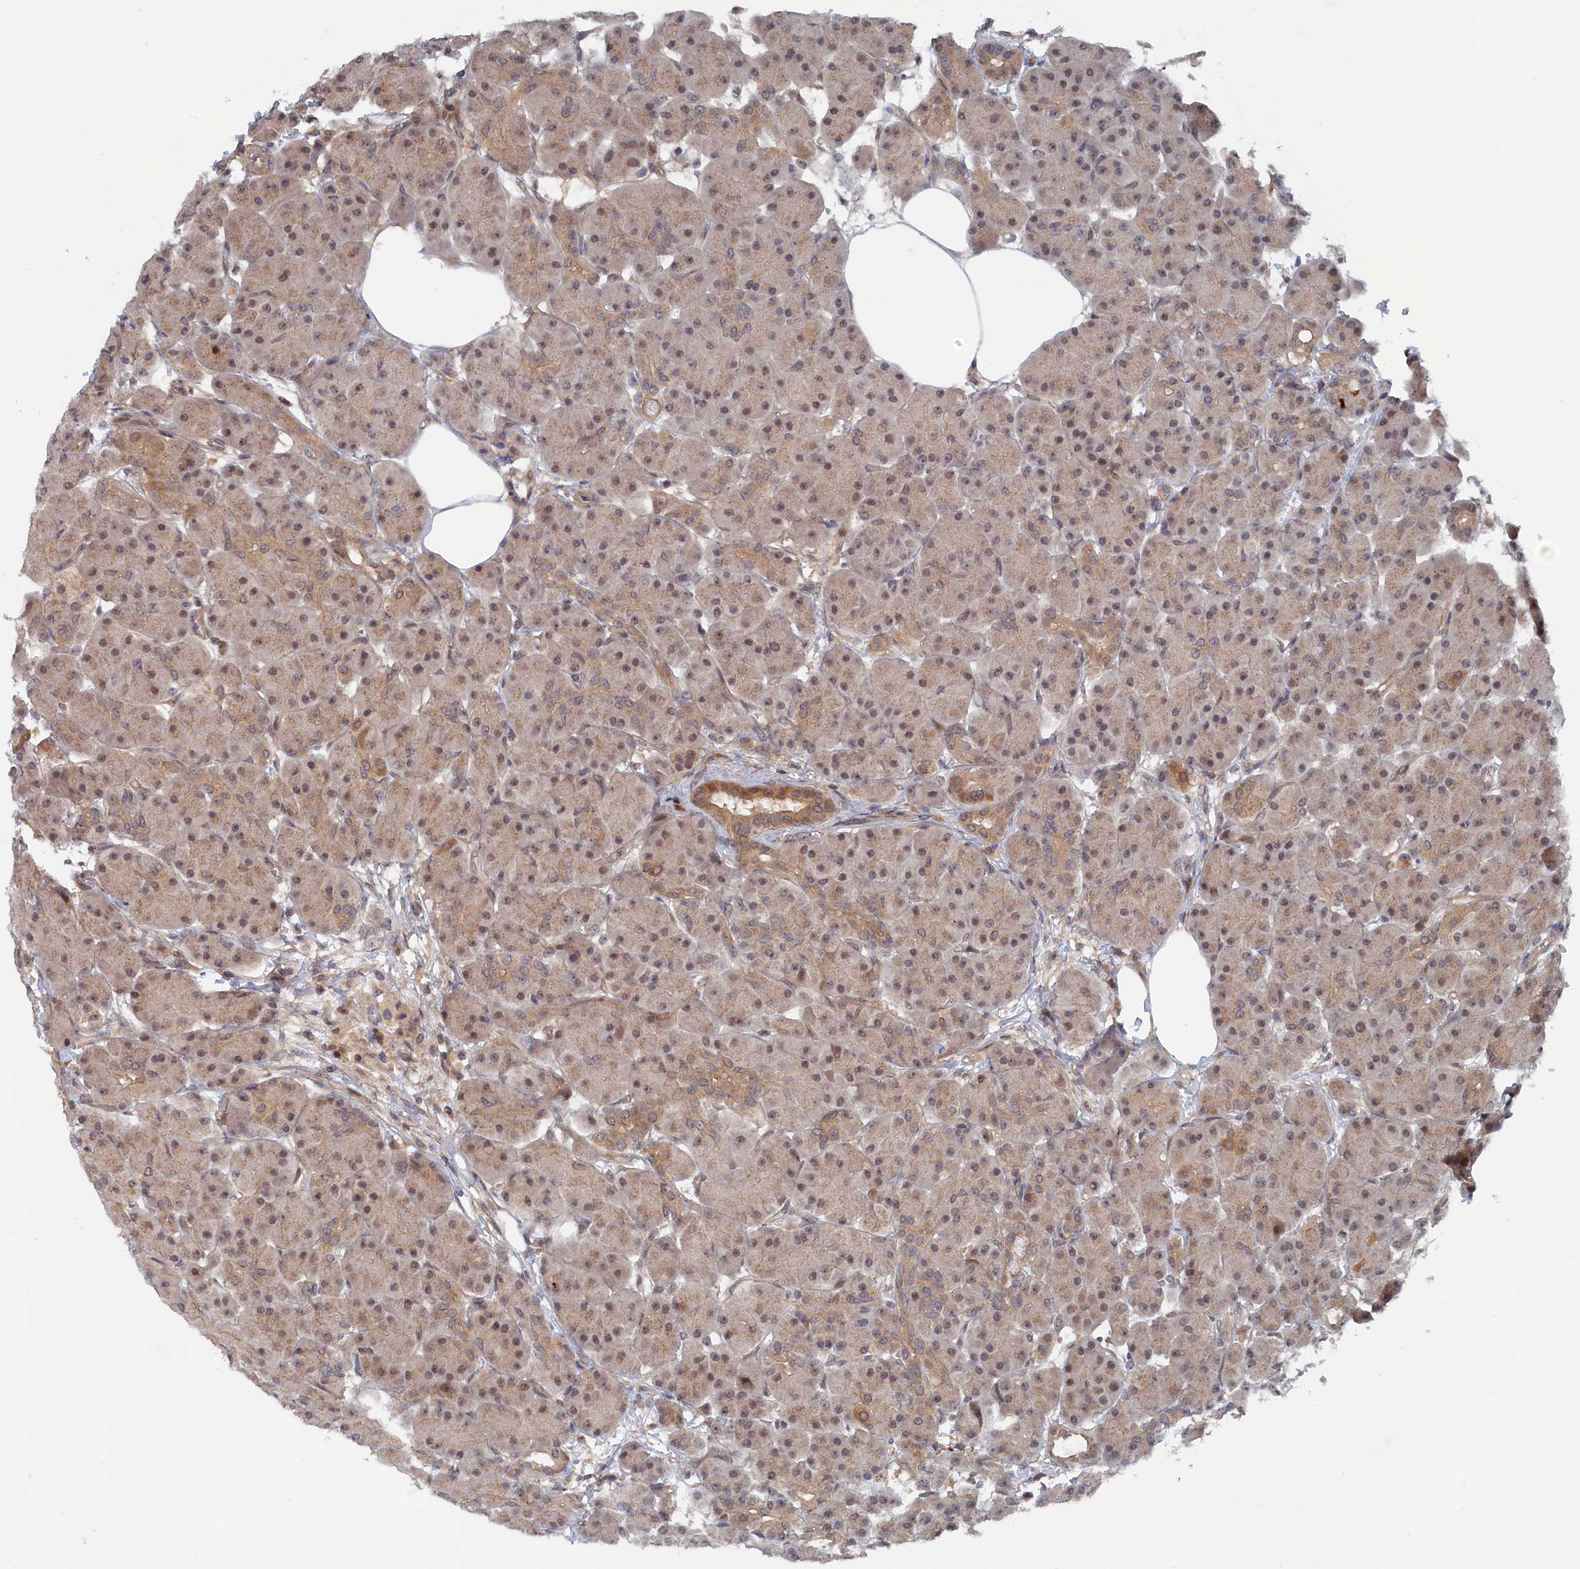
{"staining": {"intensity": "moderate", "quantity": ">75%", "location": "cytoplasmic/membranous,nuclear"}, "tissue": "pancreas", "cell_type": "Exocrine glandular cells", "image_type": "normal", "snomed": [{"axis": "morphology", "description": "Normal tissue, NOS"}, {"axis": "topography", "description": "Pancreas"}], "caption": "The image displays a brown stain indicating the presence of a protein in the cytoplasmic/membranous,nuclear of exocrine glandular cells in pancreas. (DAB (3,3'-diaminobenzidine) IHC, brown staining for protein, blue staining for nuclei).", "gene": "ELOVL6", "patient": {"sex": "male", "age": 63}}